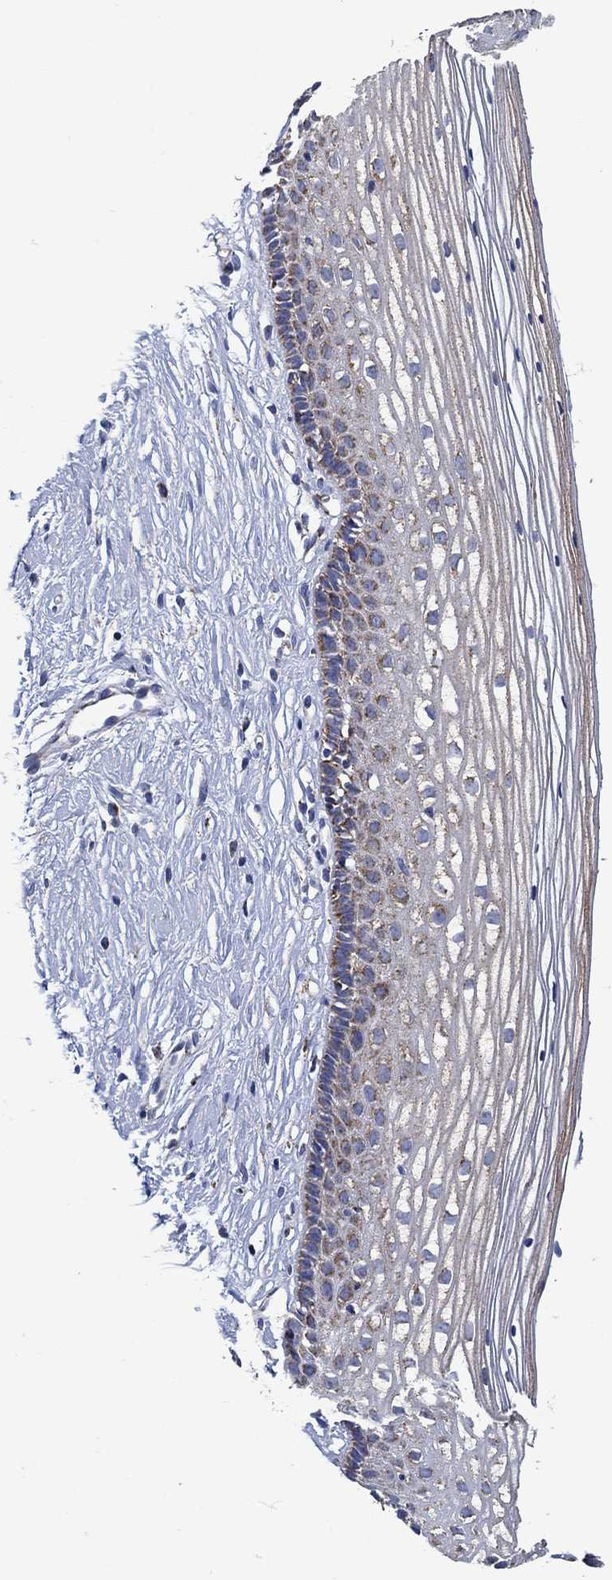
{"staining": {"intensity": "moderate", "quantity": "<25%", "location": "cytoplasmic/membranous"}, "tissue": "cervix", "cell_type": "Glandular cells", "image_type": "normal", "snomed": [{"axis": "morphology", "description": "Normal tissue, NOS"}, {"axis": "topography", "description": "Cervix"}], "caption": "A micrograph of cervix stained for a protein shows moderate cytoplasmic/membranous brown staining in glandular cells. Nuclei are stained in blue.", "gene": "NDUFS3", "patient": {"sex": "female", "age": 40}}